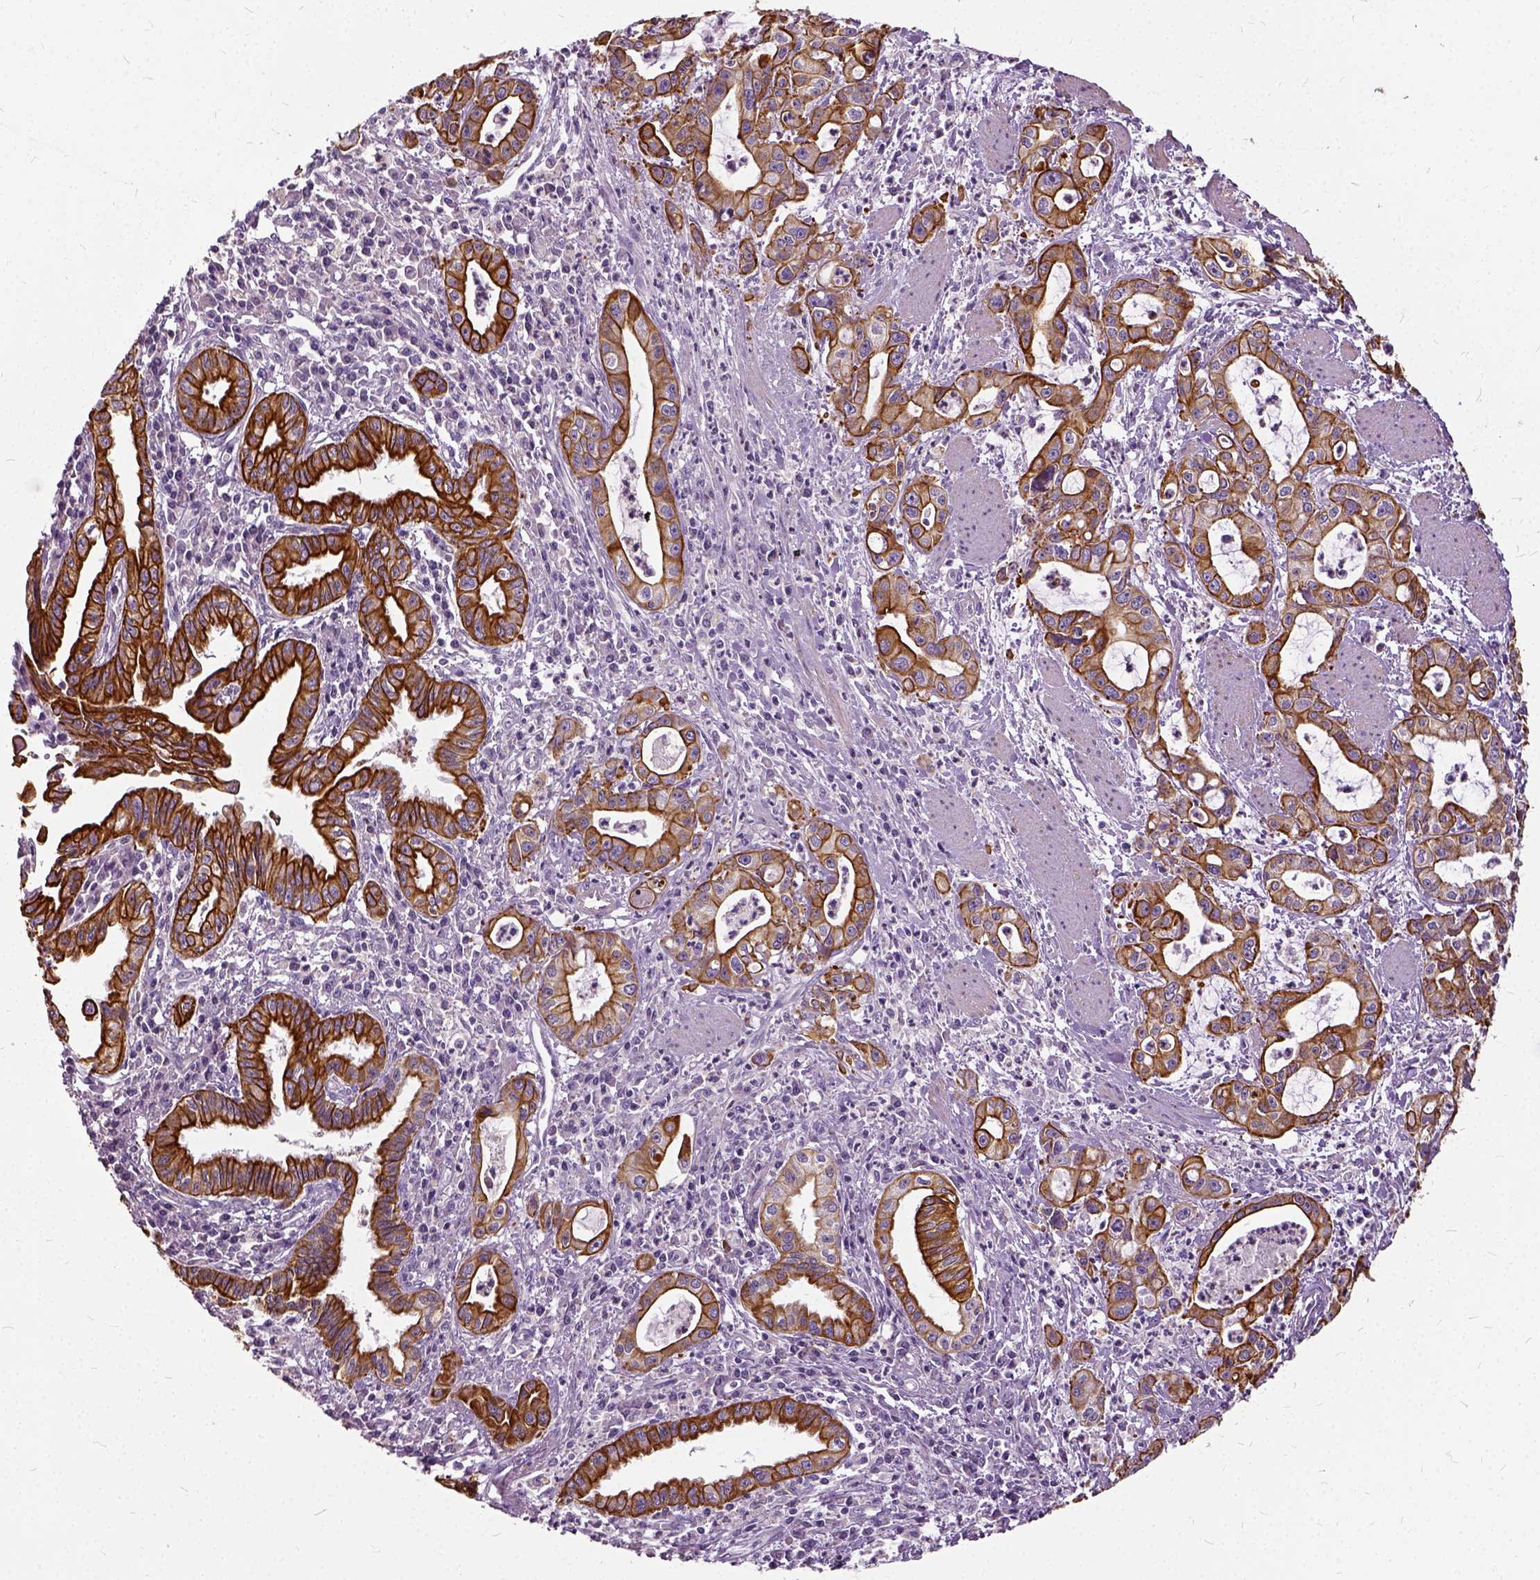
{"staining": {"intensity": "strong", "quantity": ">75%", "location": "cytoplasmic/membranous"}, "tissue": "pancreatic cancer", "cell_type": "Tumor cells", "image_type": "cancer", "snomed": [{"axis": "morphology", "description": "Adenocarcinoma, NOS"}, {"axis": "topography", "description": "Pancreas"}], "caption": "Protein staining of adenocarcinoma (pancreatic) tissue demonstrates strong cytoplasmic/membranous expression in about >75% of tumor cells. The protein of interest is stained brown, and the nuclei are stained in blue (DAB (3,3'-diaminobenzidine) IHC with brightfield microscopy, high magnification).", "gene": "ILRUN", "patient": {"sex": "male", "age": 72}}